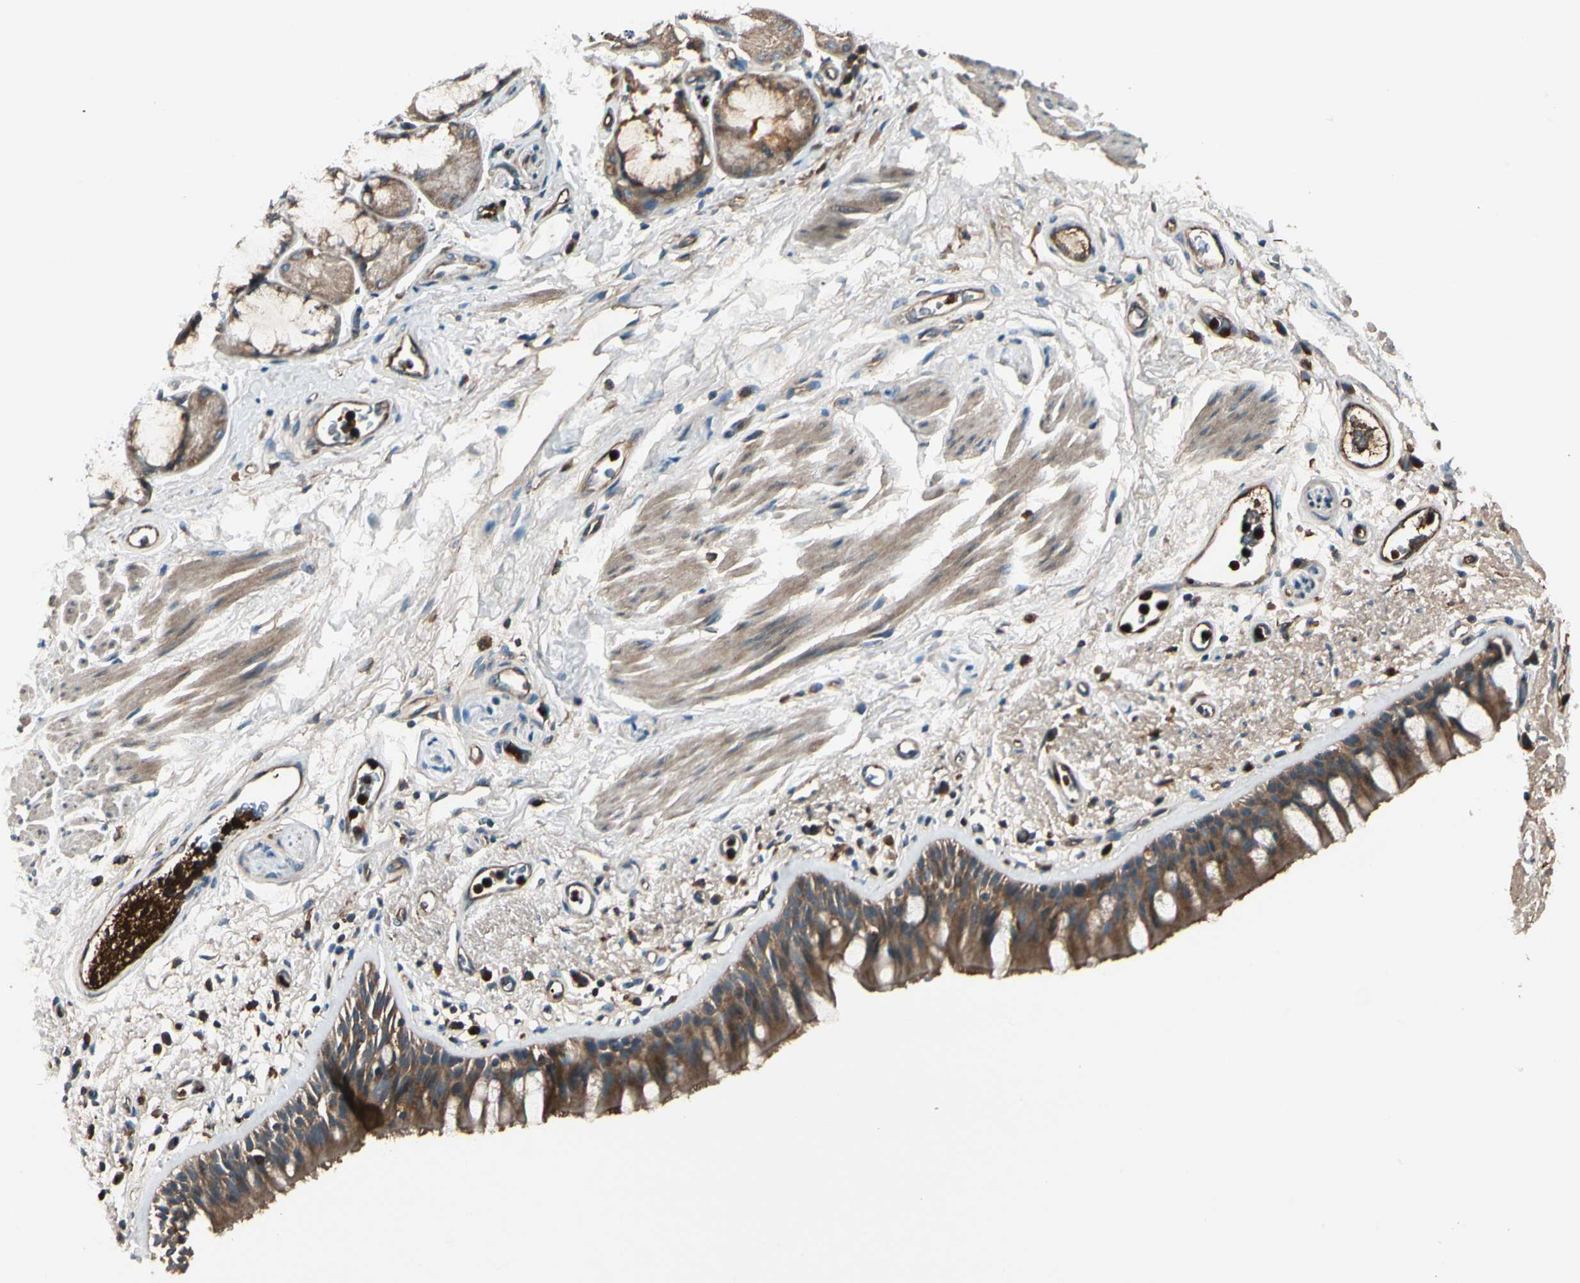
{"staining": {"intensity": "strong", "quantity": ">75%", "location": "cytoplasmic/membranous"}, "tissue": "bronchus", "cell_type": "Respiratory epithelial cells", "image_type": "normal", "snomed": [{"axis": "morphology", "description": "Normal tissue, NOS"}, {"axis": "morphology", "description": "Adenocarcinoma, NOS"}, {"axis": "topography", "description": "Bronchus"}, {"axis": "topography", "description": "Lung"}], "caption": "Bronchus stained with DAB IHC demonstrates high levels of strong cytoplasmic/membranous staining in approximately >75% of respiratory epithelial cells. Nuclei are stained in blue.", "gene": "STX11", "patient": {"sex": "female", "age": 54}}